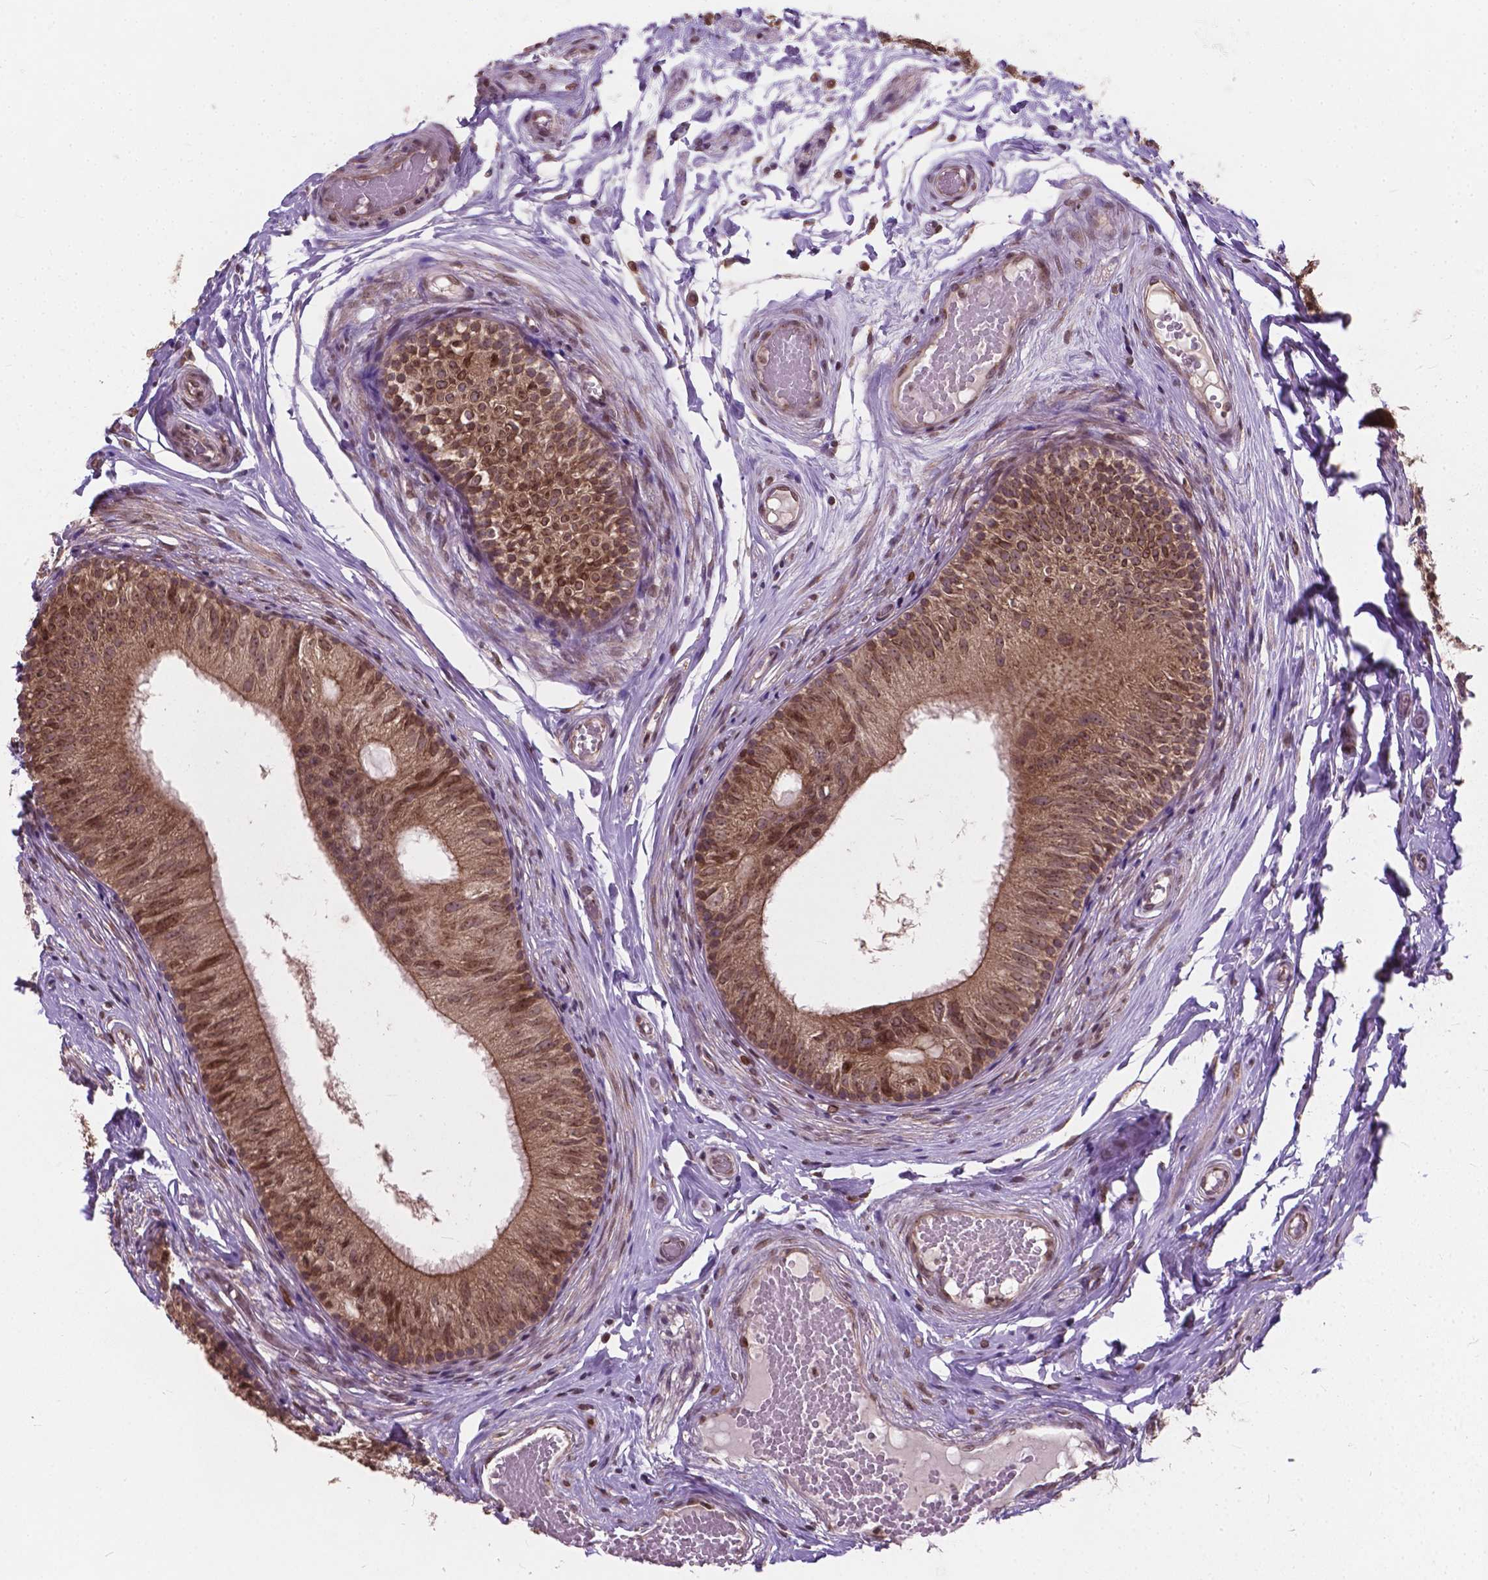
{"staining": {"intensity": "moderate", "quantity": ">75%", "location": "cytoplasmic/membranous"}, "tissue": "epididymis", "cell_type": "Glandular cells", "image_type": "normal", "snomed": [{"axis": "morphology", "description": "Normal tissue, NOS"}, {"axis": "topography", "description": "Epididymis"}], "caption": "Moderate cytoplasmic/membranous positivity is seen in about >75% of glandular cells in benign epididymis.", "gene": "MRPL33", "patient": {"sex": "male", "age": 29}}